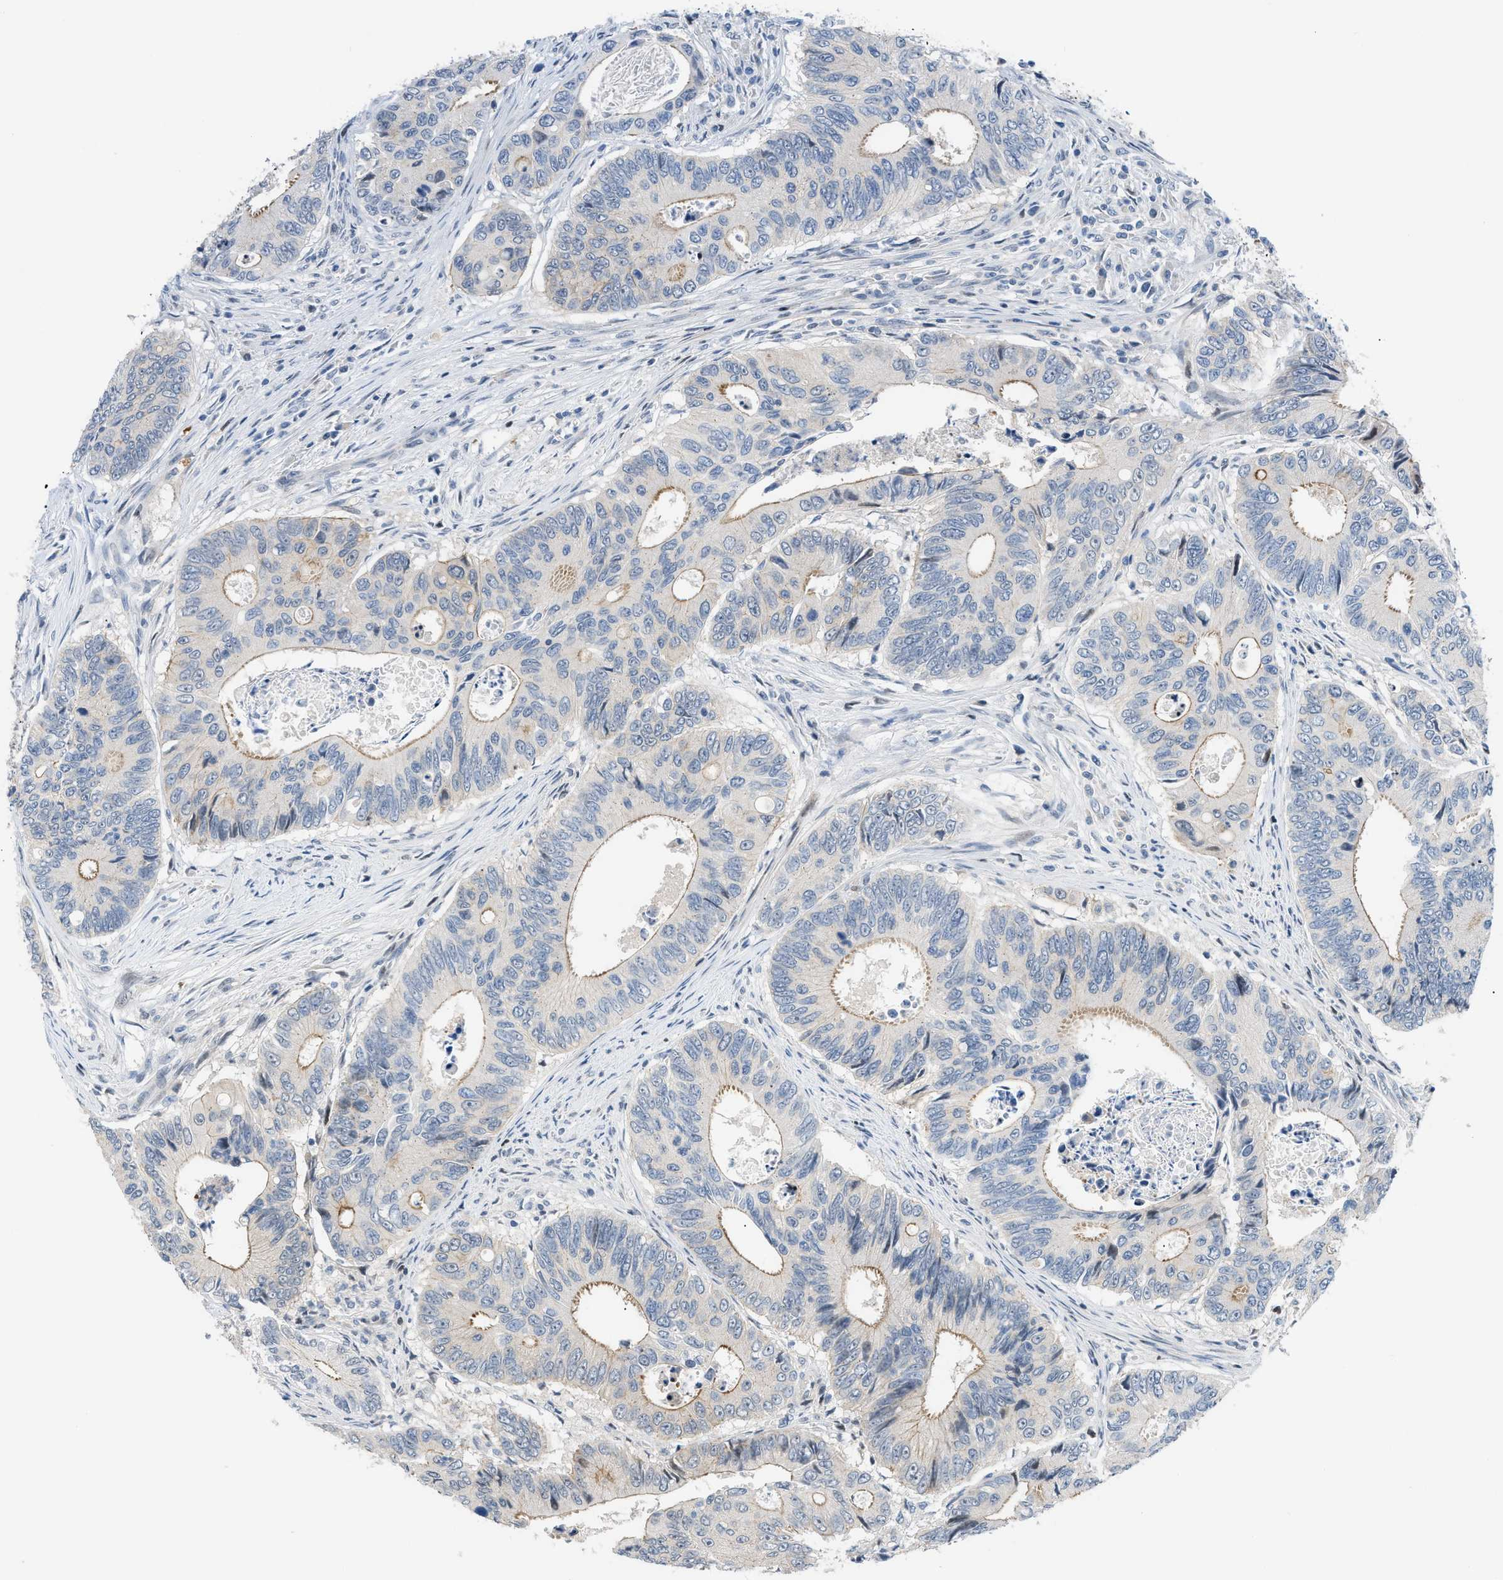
{"staining": {"intensity": "weak", "quantity": ">75%", "location": "cytoplasmic/membranous"}, "tissue": "colorectal cancer", "cell_type": "Tumor cells", "image_type": "cancer", "snomed": [{"axis": "morphology", "description": "Inflammation, NOS"}, {"axis": "morphology", "description": "Adenocarcinoma, NOS"}, {"axis": "topography", "description": "Colon"}], "caption": "Immunohistochemistry (IHC) of human adenocarcinoma (colorectal) shows low levels of weak cytoplasmic/membranous staining in approximately >75% of tumor cells.", "gene": "FDCSP", "patient": {"sex": "male", "age": 72}}